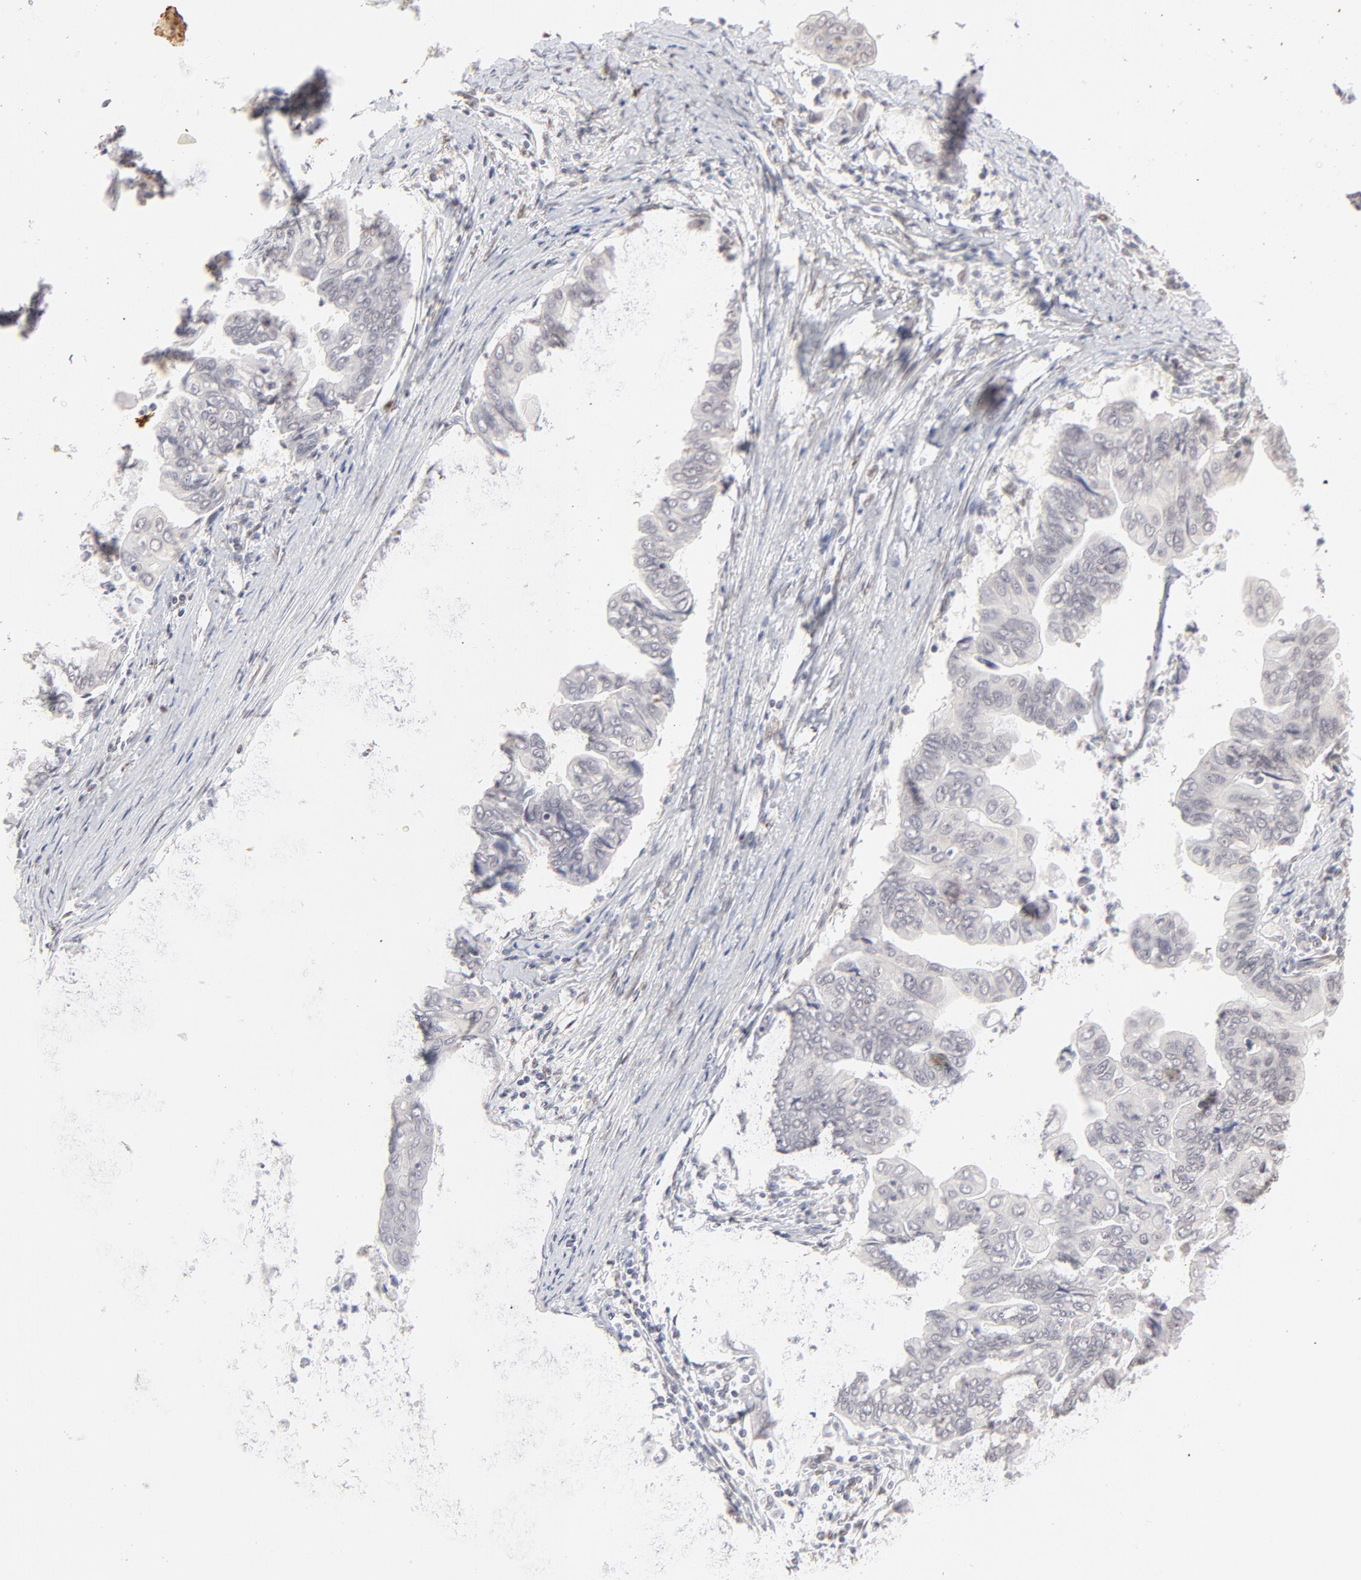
{"staining": {"intensity": "negative", "quantity": "none", "location": "none"}, "tissue": "stomach cancer", "cell_type": "Tumor cells", "image_type": "cancer", "snomed": [{"axis": "morphology", "description": "Adenocarcinoma, NOS"}, {"axis": "topography", "description": "Stomach, upper"}], "caption": "The image demonstrates no staining of tumor cells in stomach cancer (adenocarcinoma). Nuclei are stained in blue.", "gene": "PBX3", "patient": {"sex": "male", "age": 80}}